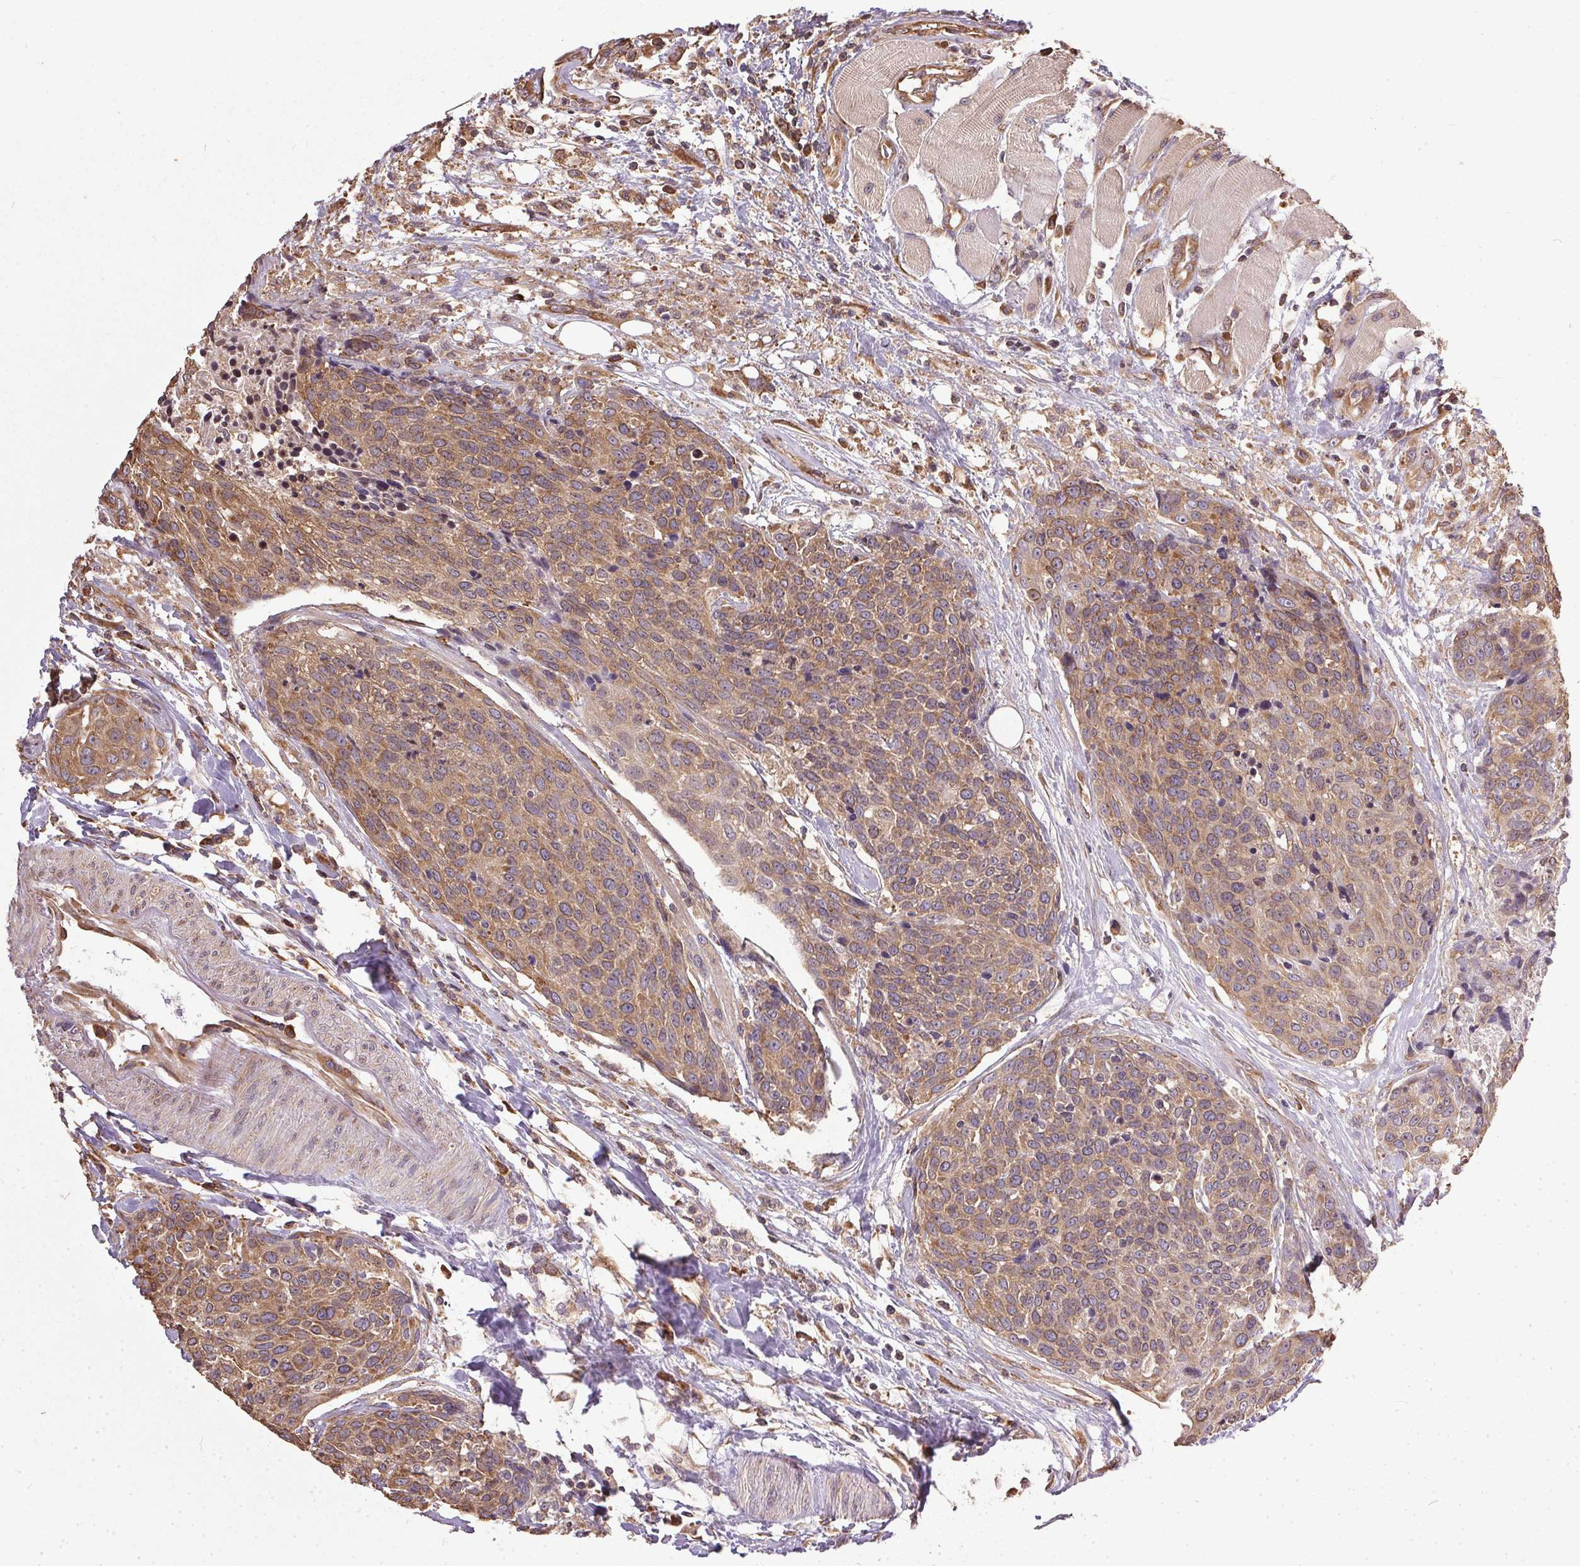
{"staining": {"intensity": "moderate", "quantity": ">75%", "location": "cytoplasmic/membranous"}, "tissue": "head and neck cancer", "cell_type": "Tumor cells", "image_type": "cancer", "snomed": [{"axis": "morphology", "description": "Squamous cell carcinoma, NOS"}, {"axis": "topography", "description": "Oral tissue"}, {"axis": "topography", "description": "Head-Neck"}], "caption": "The image displays immunohistochemical staining of head and neck squamous cell carcinoma. There is moderate cytoplasmic/membranous positivity is appreciated in approximately >75% of tumor cells.", "gene": "EIF2S1", "patient": {"sex": "male", "age": 64}}